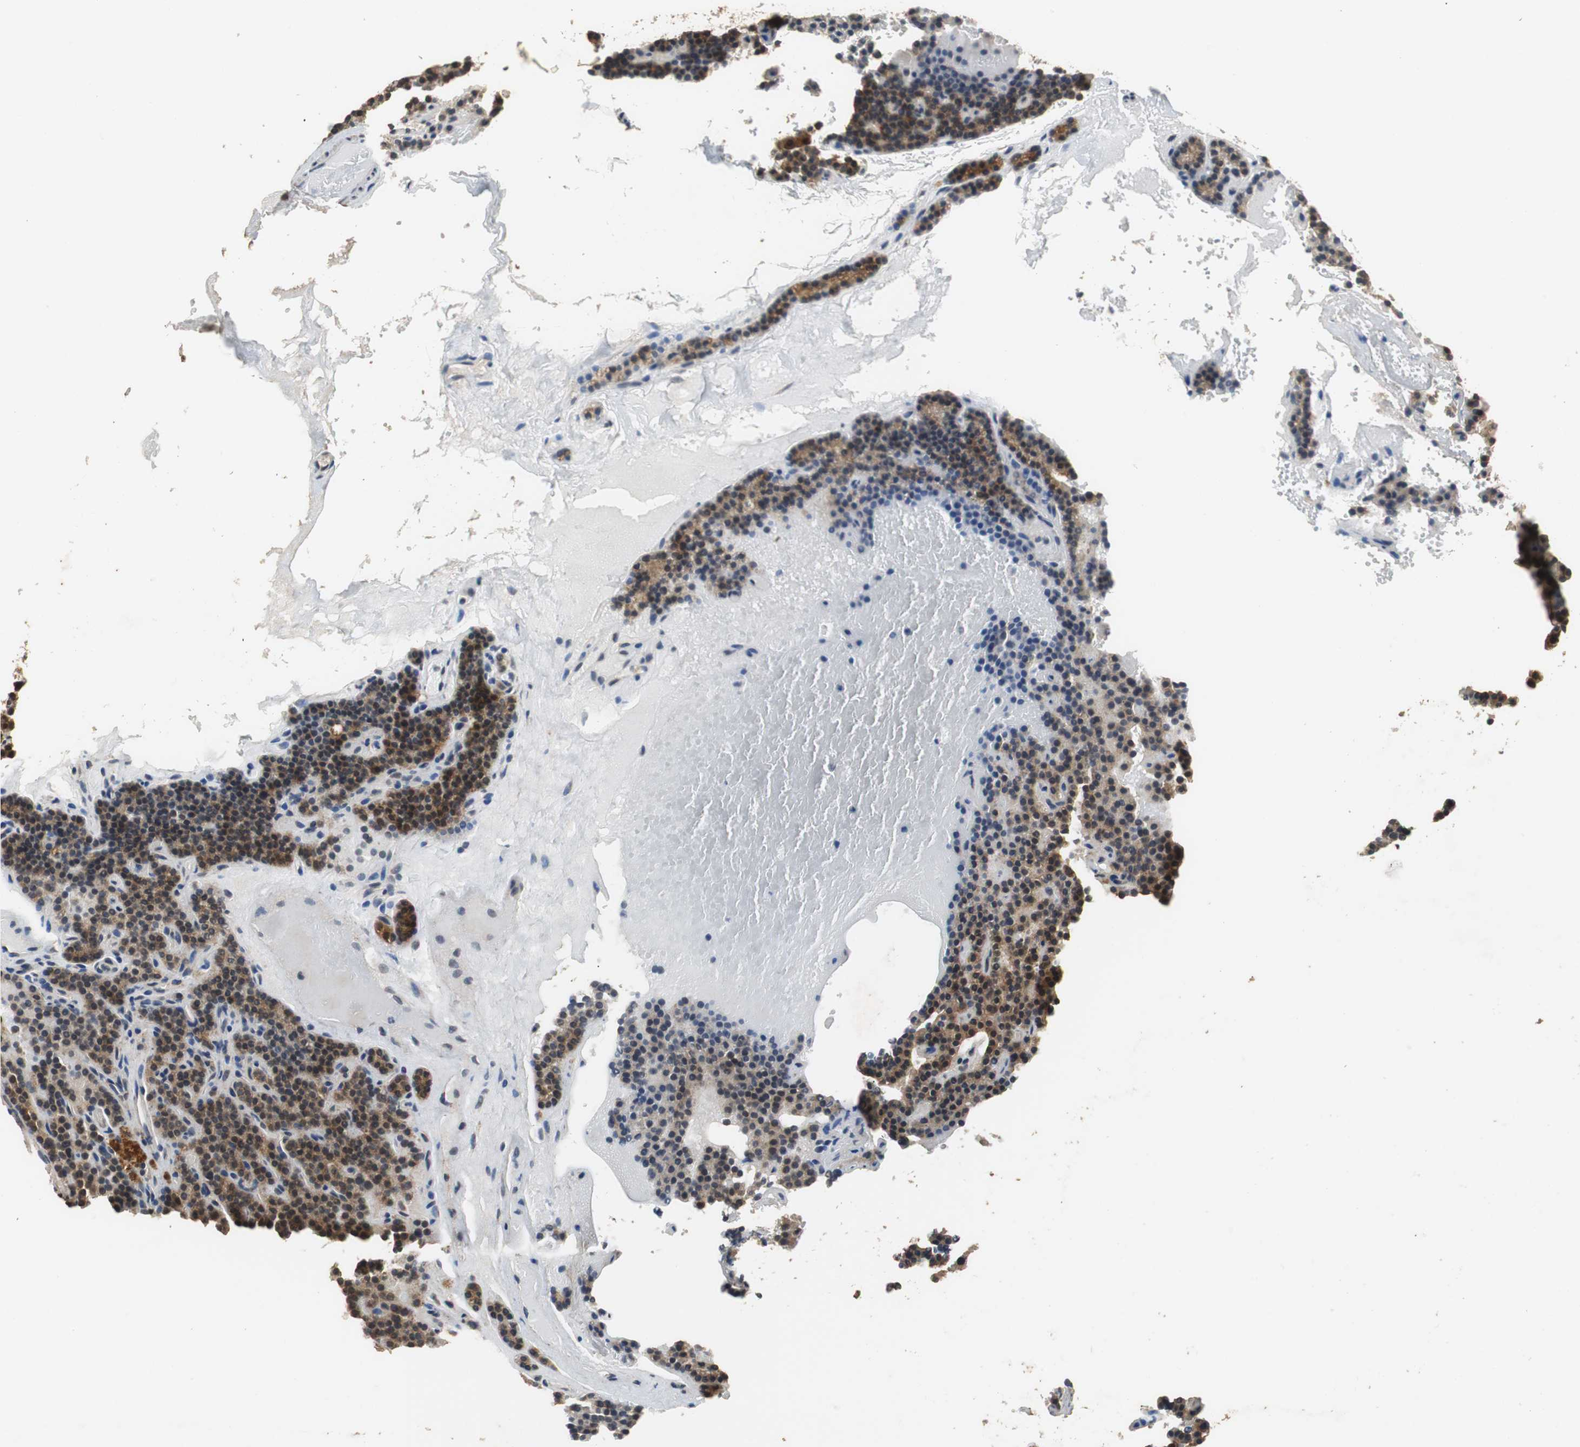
{"staining": {"intensity": "strong", "quantity": ">75%", "location": "cytoplasmic/membranous"}, "tissue": "parathyroid gland", "cell_type": "Glandular cells", "image_type": "normal", "snomed": [{"axis": "morphology", "description": "Normal tissue, NOS"}, {"axis": "topography", "description": "Parathyroid gland"}], "caption": "The micrograph exhibits a brown stain indicating the presence of a protein in the cytoplasmic/membranous of glandular cells in parathyroid gland. (DAB IHC with brightfield microscopy, high magnification).", "gene": "HMGCL", "patient": {"sex": "male", "age": 66}}